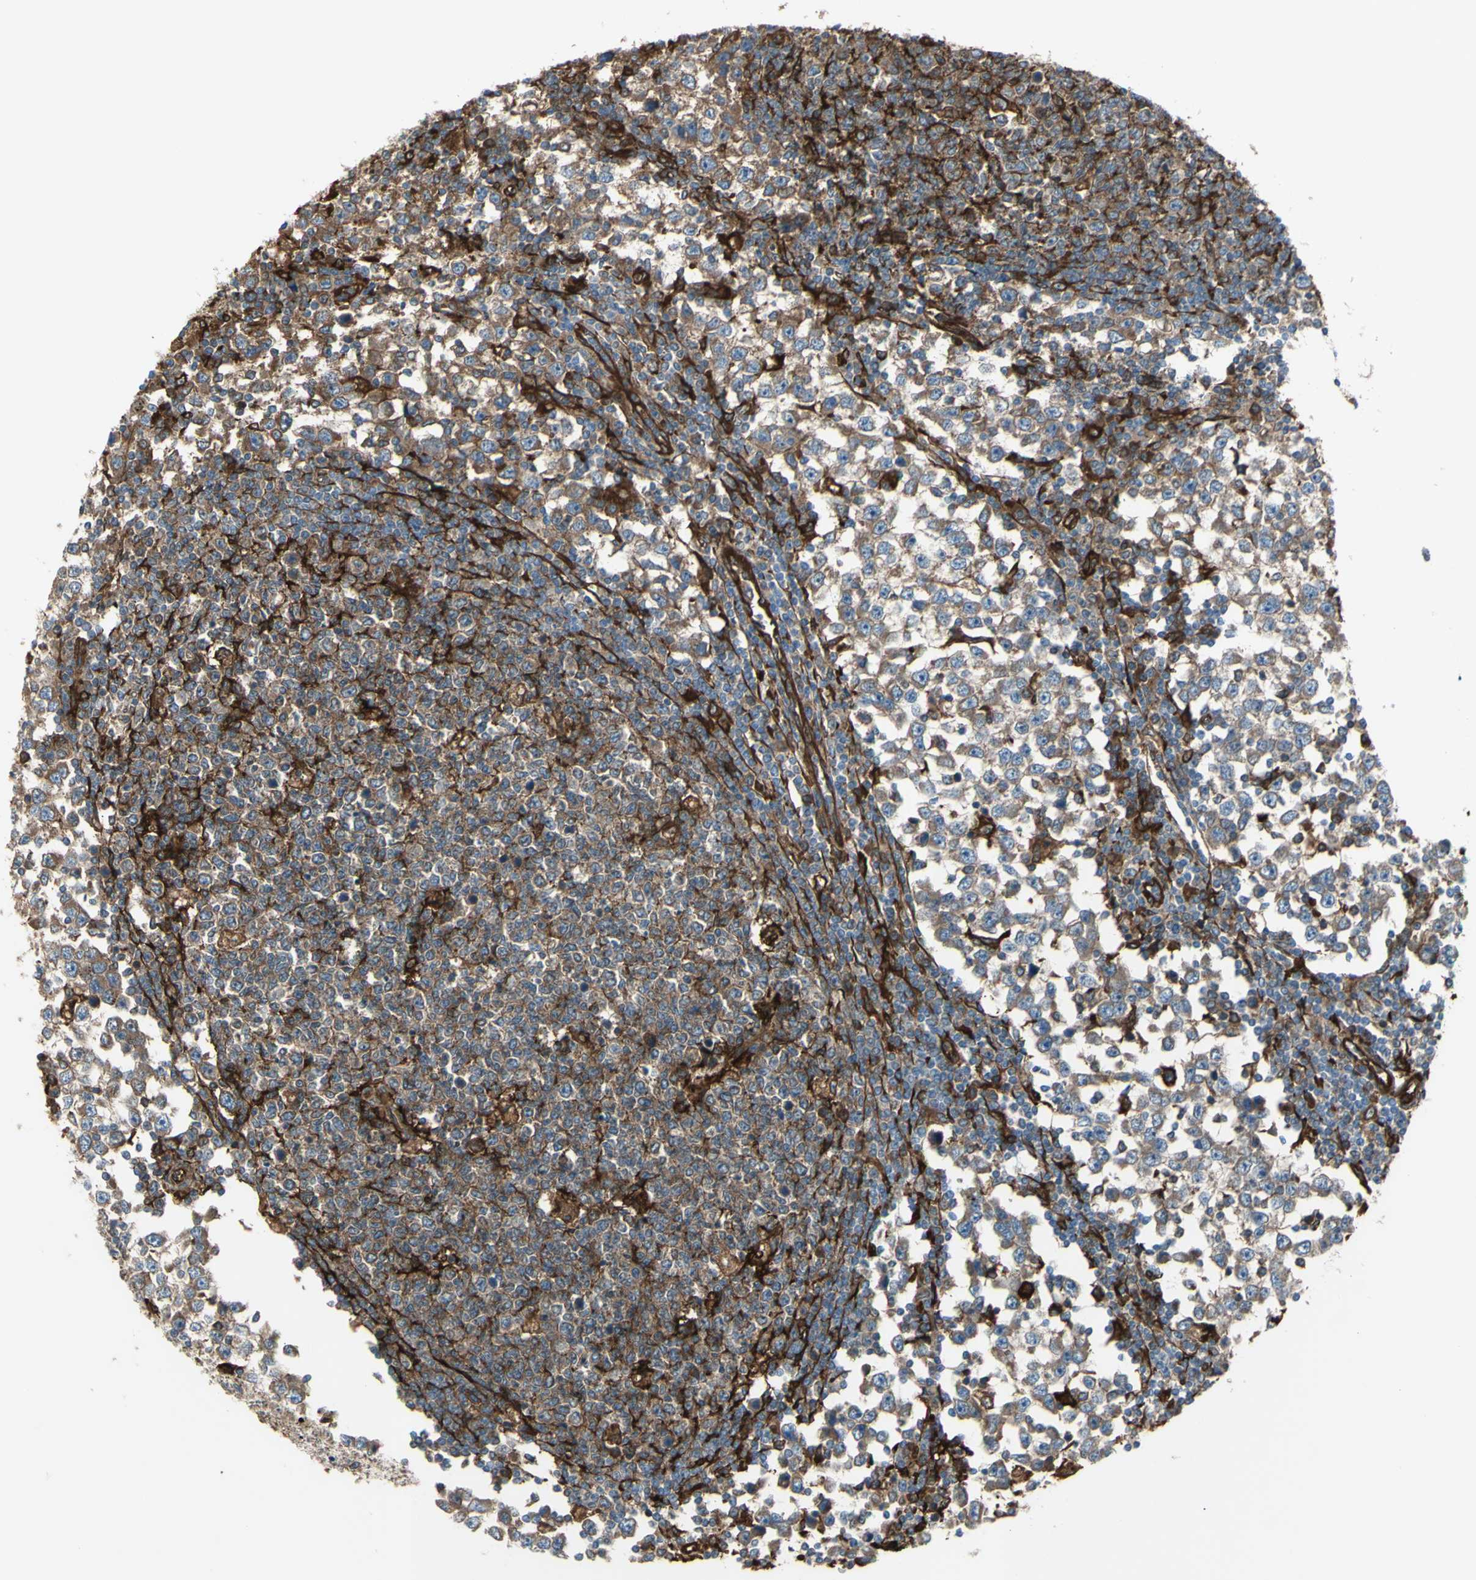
{"staining": {"intensity": "moderate", "quantity": "25%-75%", "location": "cytoplasmic/membranous"}, "tissue": "testis cancer", "cell_type": "Tumor cells", "image_type": "cancer", "snomed": [{"axis": "morphology", "description": "Seminoma, NOS"}, {"axis": "topography", "description": "Testis"}], "caption": "Immunohistochemical staining of seminoma (testis) demonstrates medium levels of moderate cytoplasmic/membranous positivity in approximately 25%-75% of tumor cells. The protein of interest is shown in brown color, while the nuclei are stained blue.", "gene": "IGSF9B", "patient": {"sex": "male", "age": 65}}